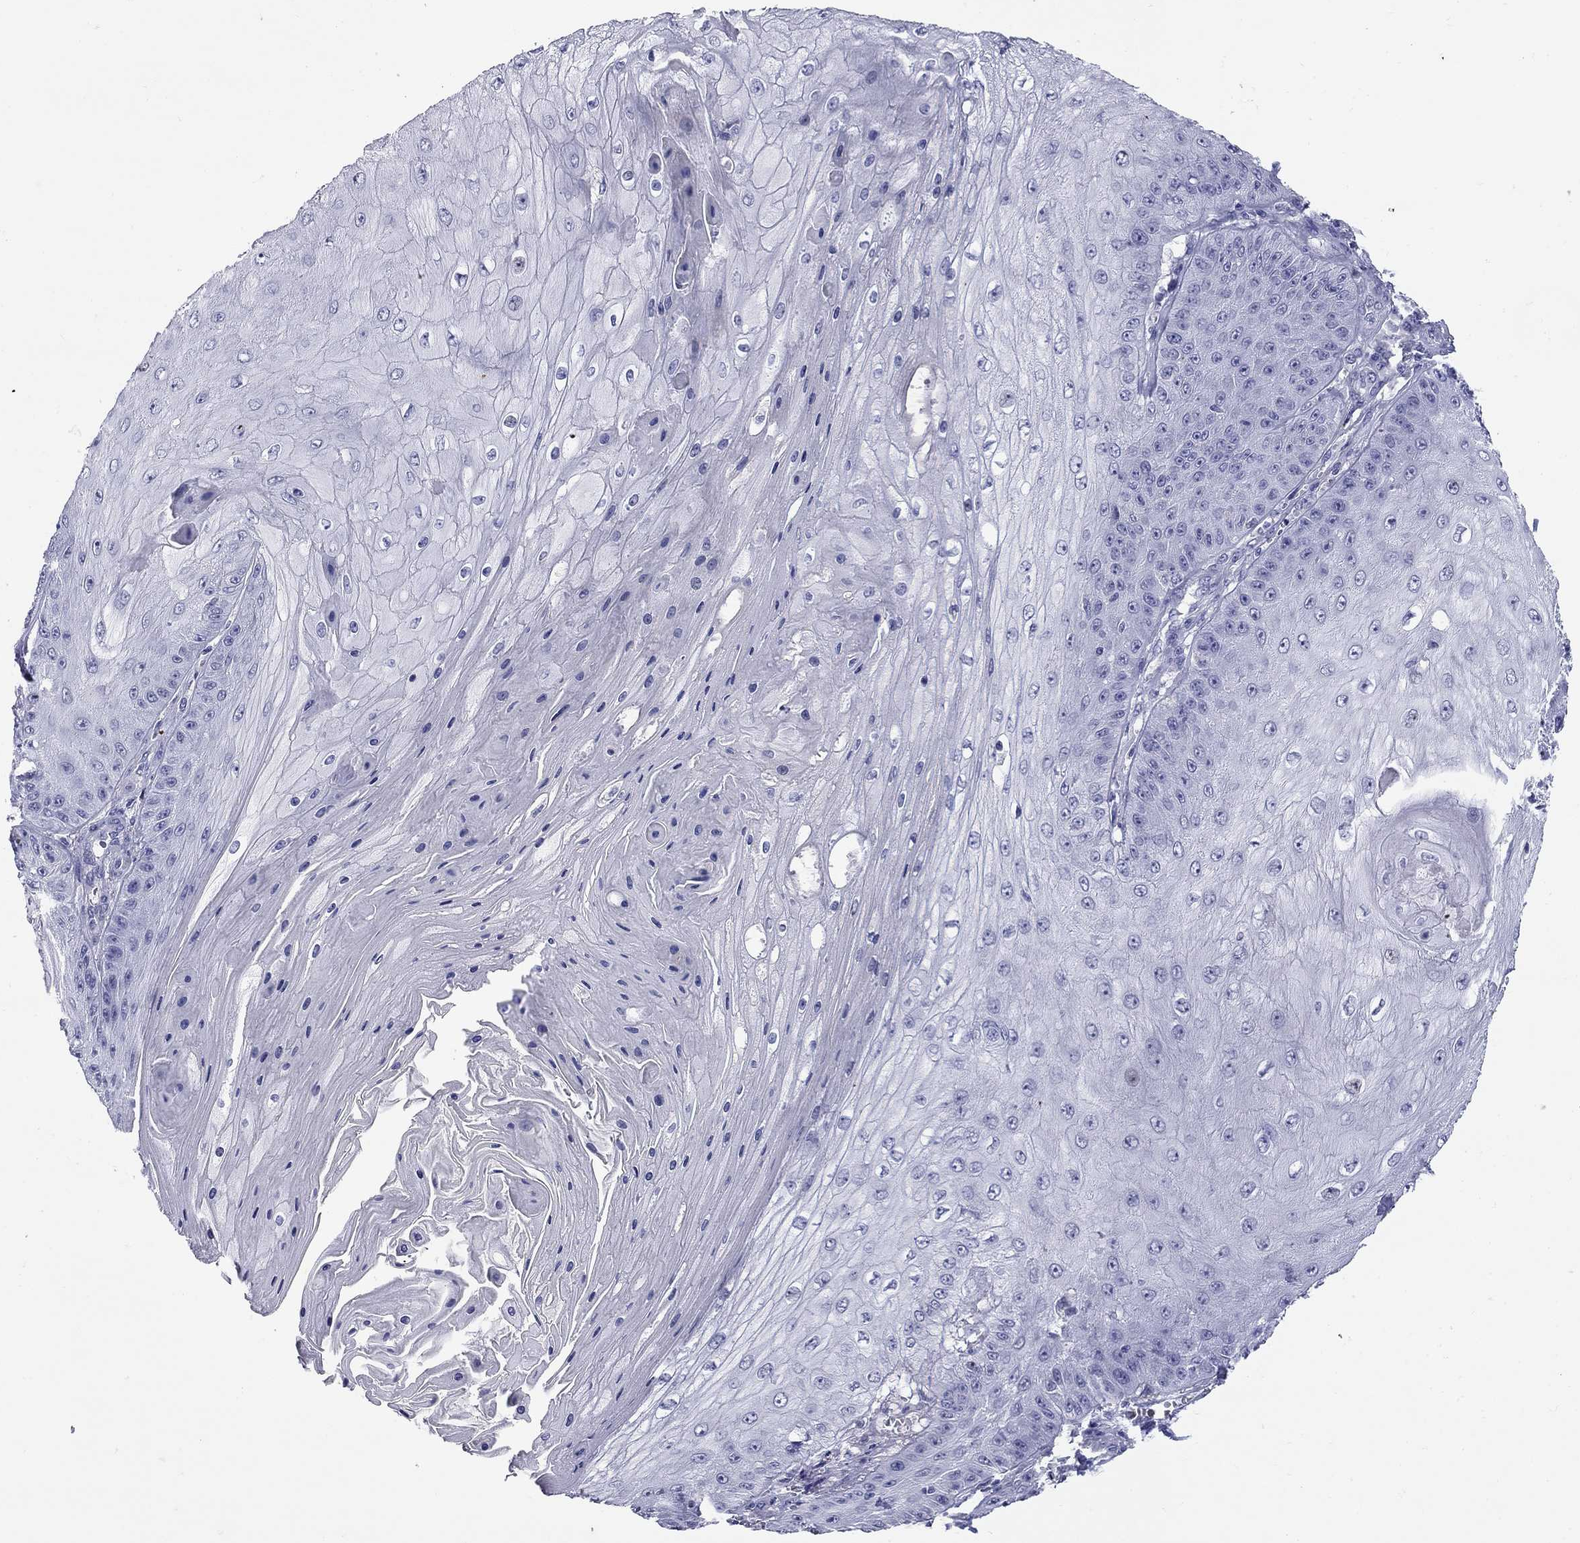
{"staining": {"intensity": "negative", "quantity": "none", "location": "none"}, "tissue": "skin cancer", "cell_type": "Tumor cells", "image_type": "cancer", "snomed": [{"axis": "morphology", "description": "Squamous cell carcinoma, NOS"}, {"axis": "topography", "description": "Skin"}], "caption": "Skin squamous cell carcinoma stained for a protein using immunohistochemistry shows no positivity tumor cells.", "gene": "C8orf88", "patient": {"sex": "male", "age": 70}}